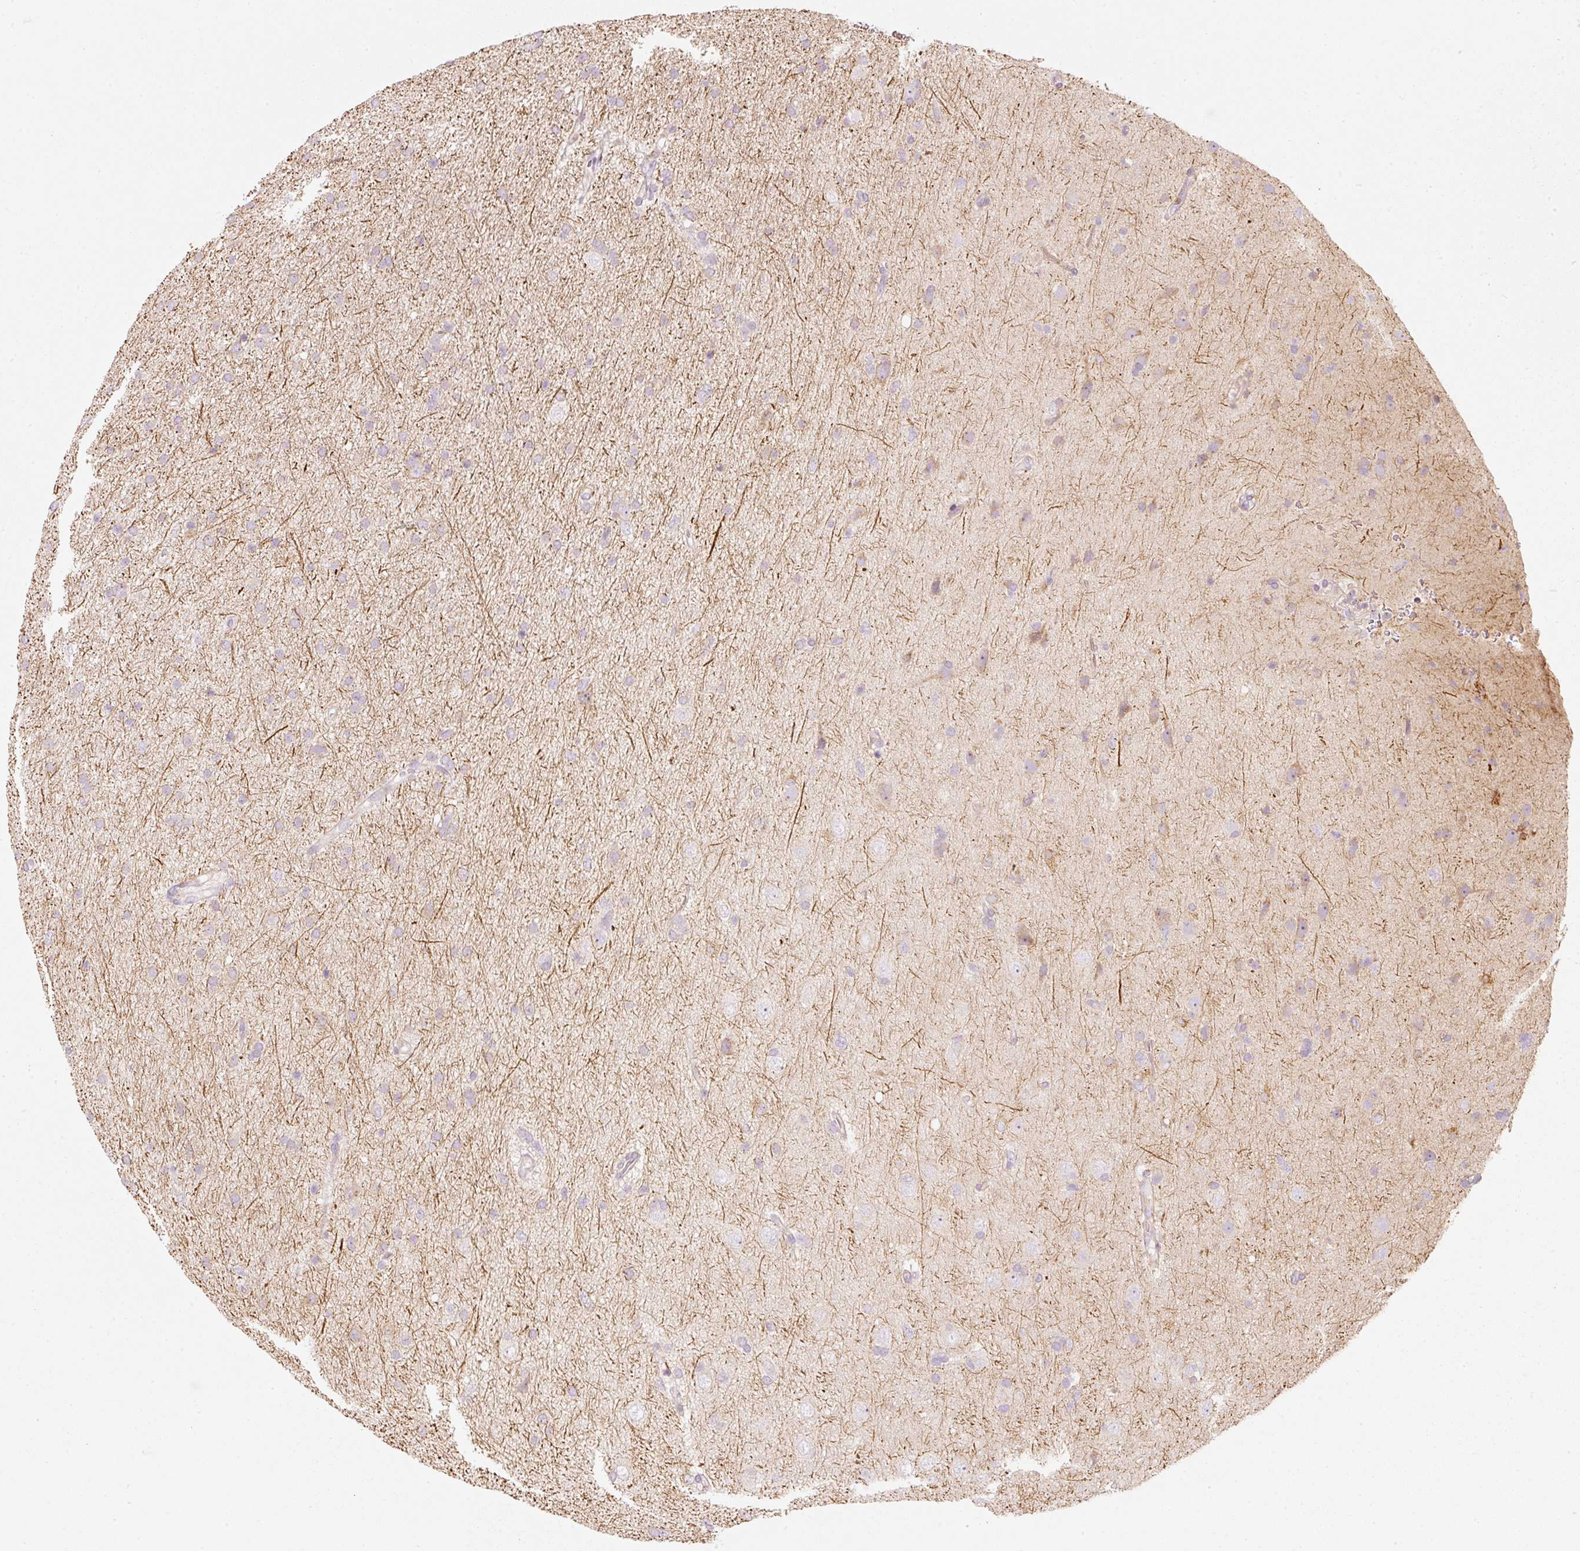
{"staining": {"intensity": "negative", "quantity": "none", "location": "none"}, "tissue": "glioma", "cell_type": "Tumor cells", "image_type": "cancer", "snomed": [{"axis": "morphology", "description": "Glioma, malignant, Low grade"}, {"axis": "topography", "description": "Cerebral cortex"}], "caption": "Protein analysis of malignant low-grade glioma shows no significant positivity in tumor cells.", "gene": "SLC20A1", "patient": {"sex": "female", "age": 39}}